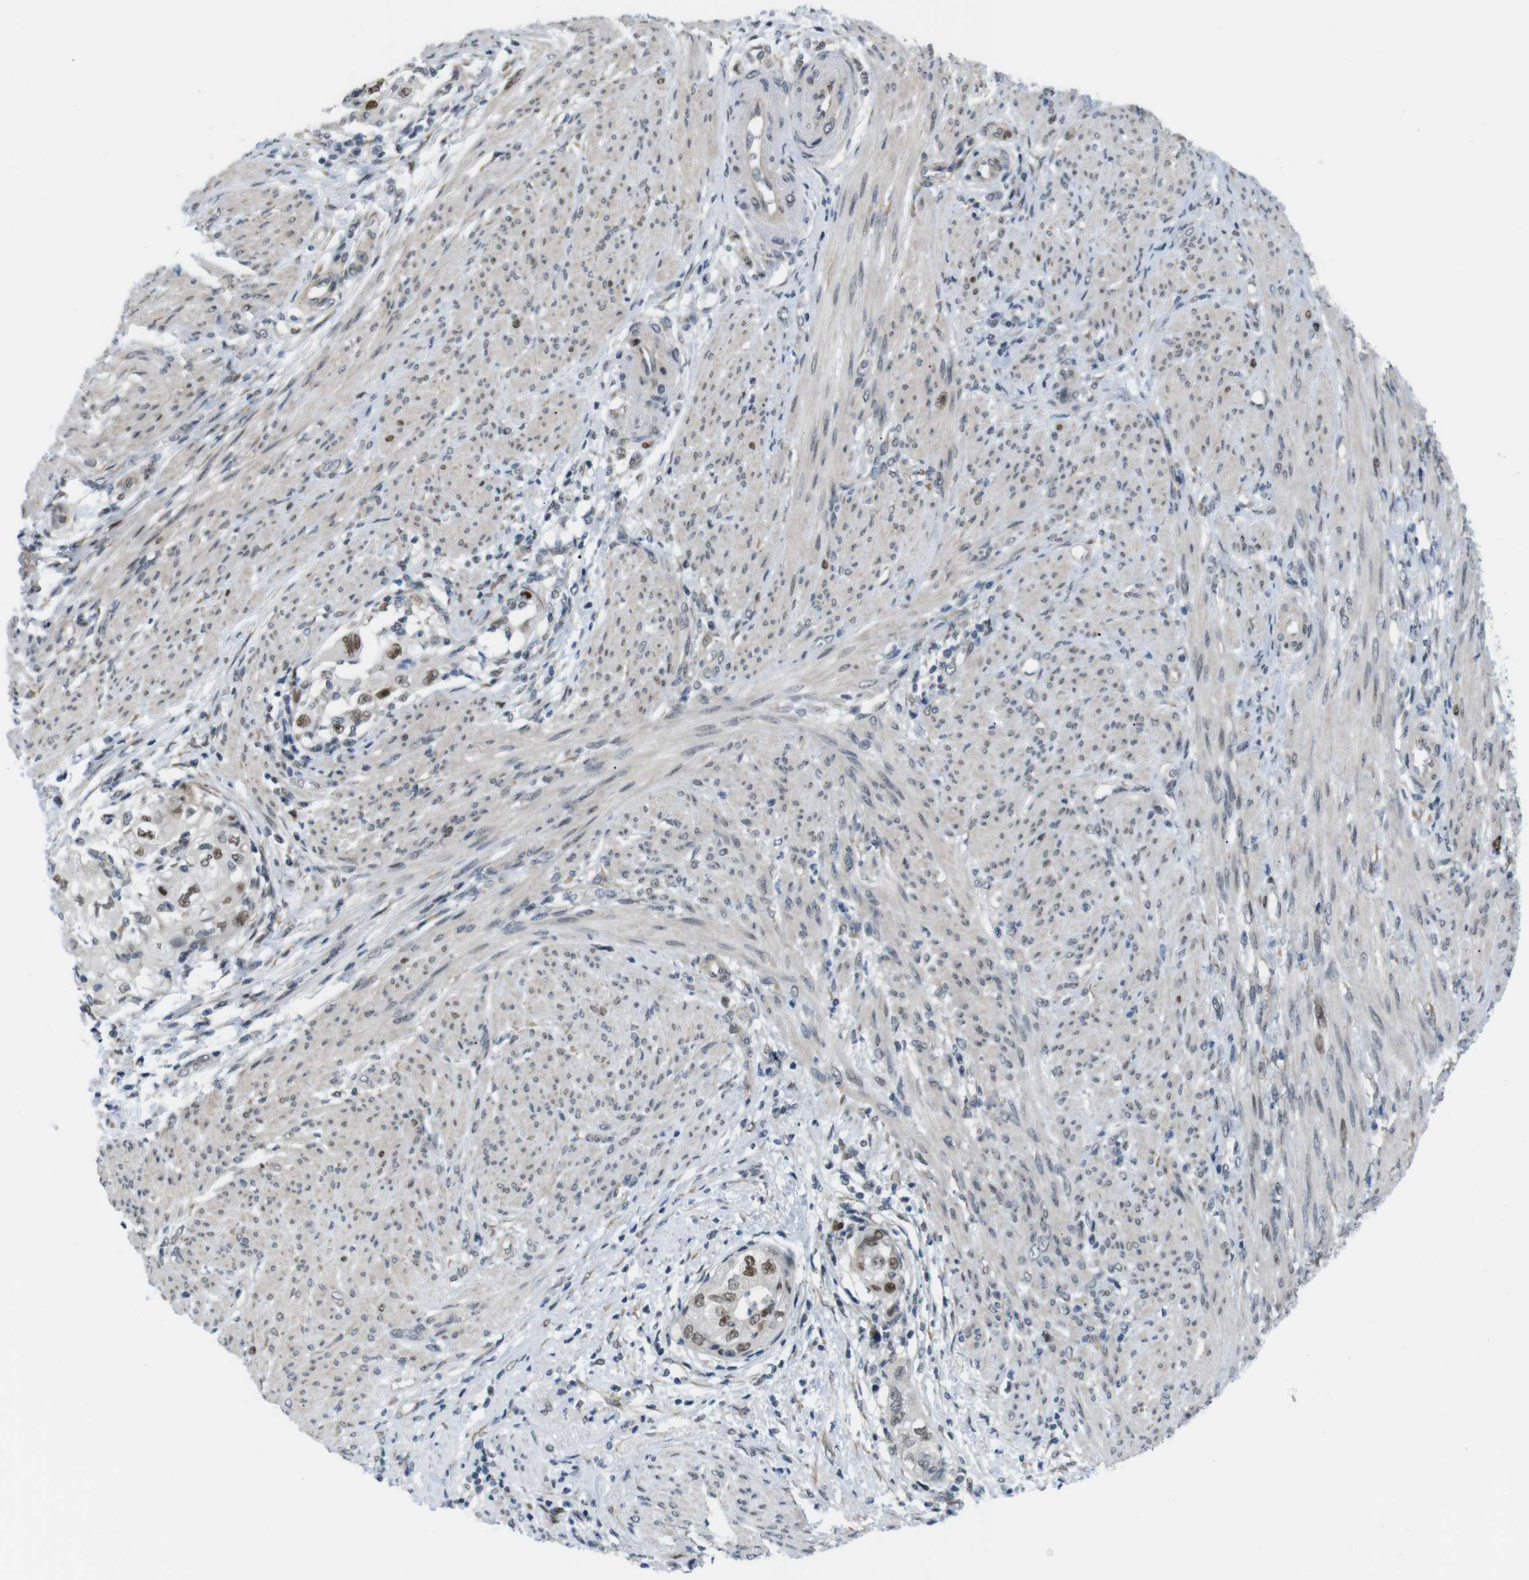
{"staining": {"intensity": "moderate", "quantity": ">75%", "location": "nuclear"}, "tissue": "endometrial cancer", "cell_type": "Tumor cells", "image_type": "cancer", "snomed": [{"axis": "morphology", "description": "Adenocarcinoma, NOS"}, {"axis": "topography", "description": "Endometrium"}], "caption": "An immunohistochemistry micrograph of neoplastic tissue is shown. Protein staining in brown highlights moderate nuclear positivity in adenocarcinoma (endometrial) within tumor cells. Ihc stains the protein of interest in brown and the nuclei are stained blue.", "gene": "SMCO2", "patient": {"sex": "female", "age": 85}}